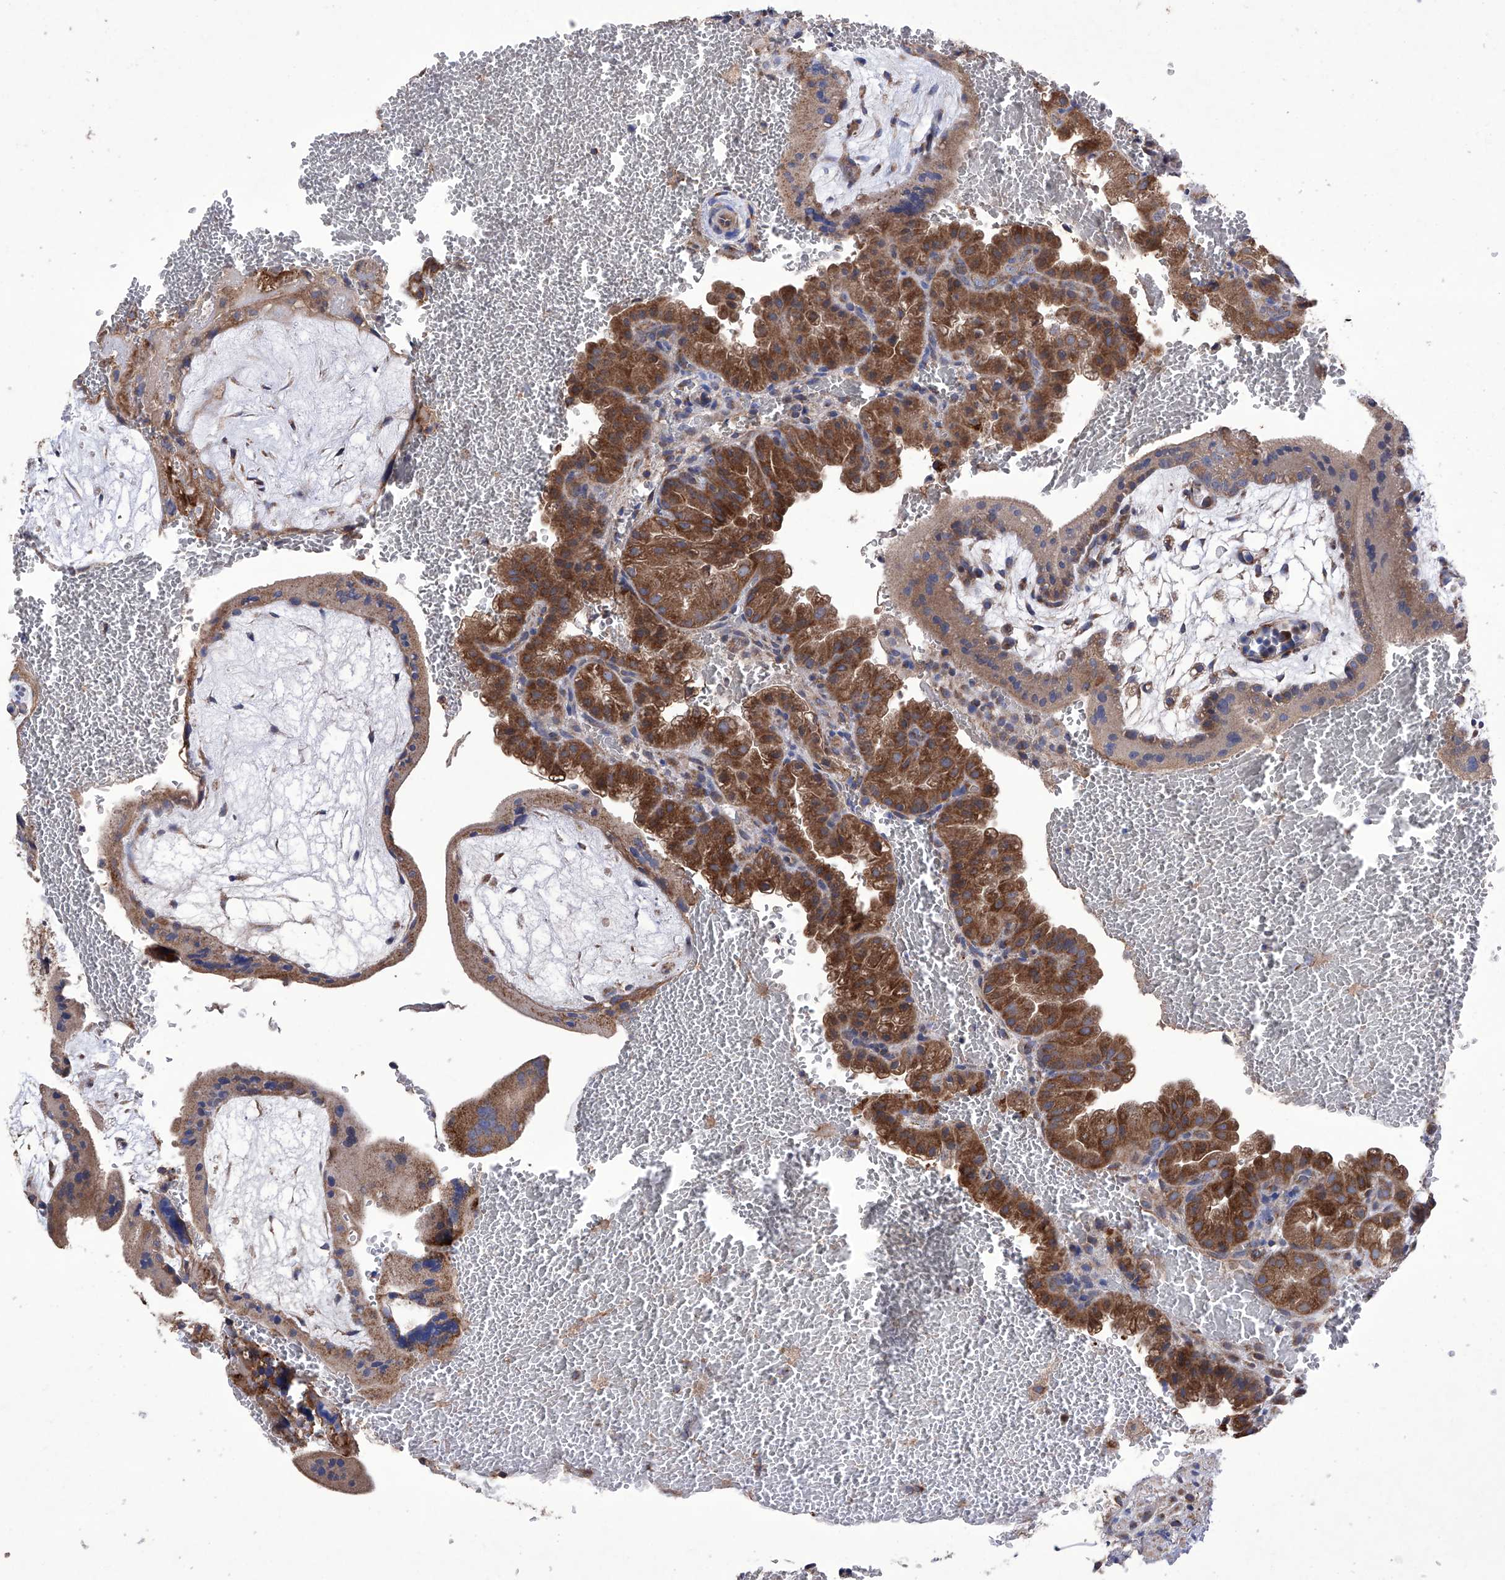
{"staining": {"intensity": "moderate", "quantity": ">75%", "location": "cytoplasmic/membranous"}, "tissue": "placenta", "cell_type": "Decidual cells", "image_type": "normal", "snomed": [{"axis": "morphology", "description": "Normal tissue, NOS"}, {"axis": "topography", "description": "Placenta"}], "caption": "DAB (3,3'-diaminobenzidine) immunohistochemical staining of benign human placenta shows moderate cytoplasmic/membranous protein positivity in approximately >75% of decidual cells. The protein is shown in brown color, while the nuclei are stained blue.", "gene": "EFCAB2", "patient": {"sex": "female", "age": 35}}